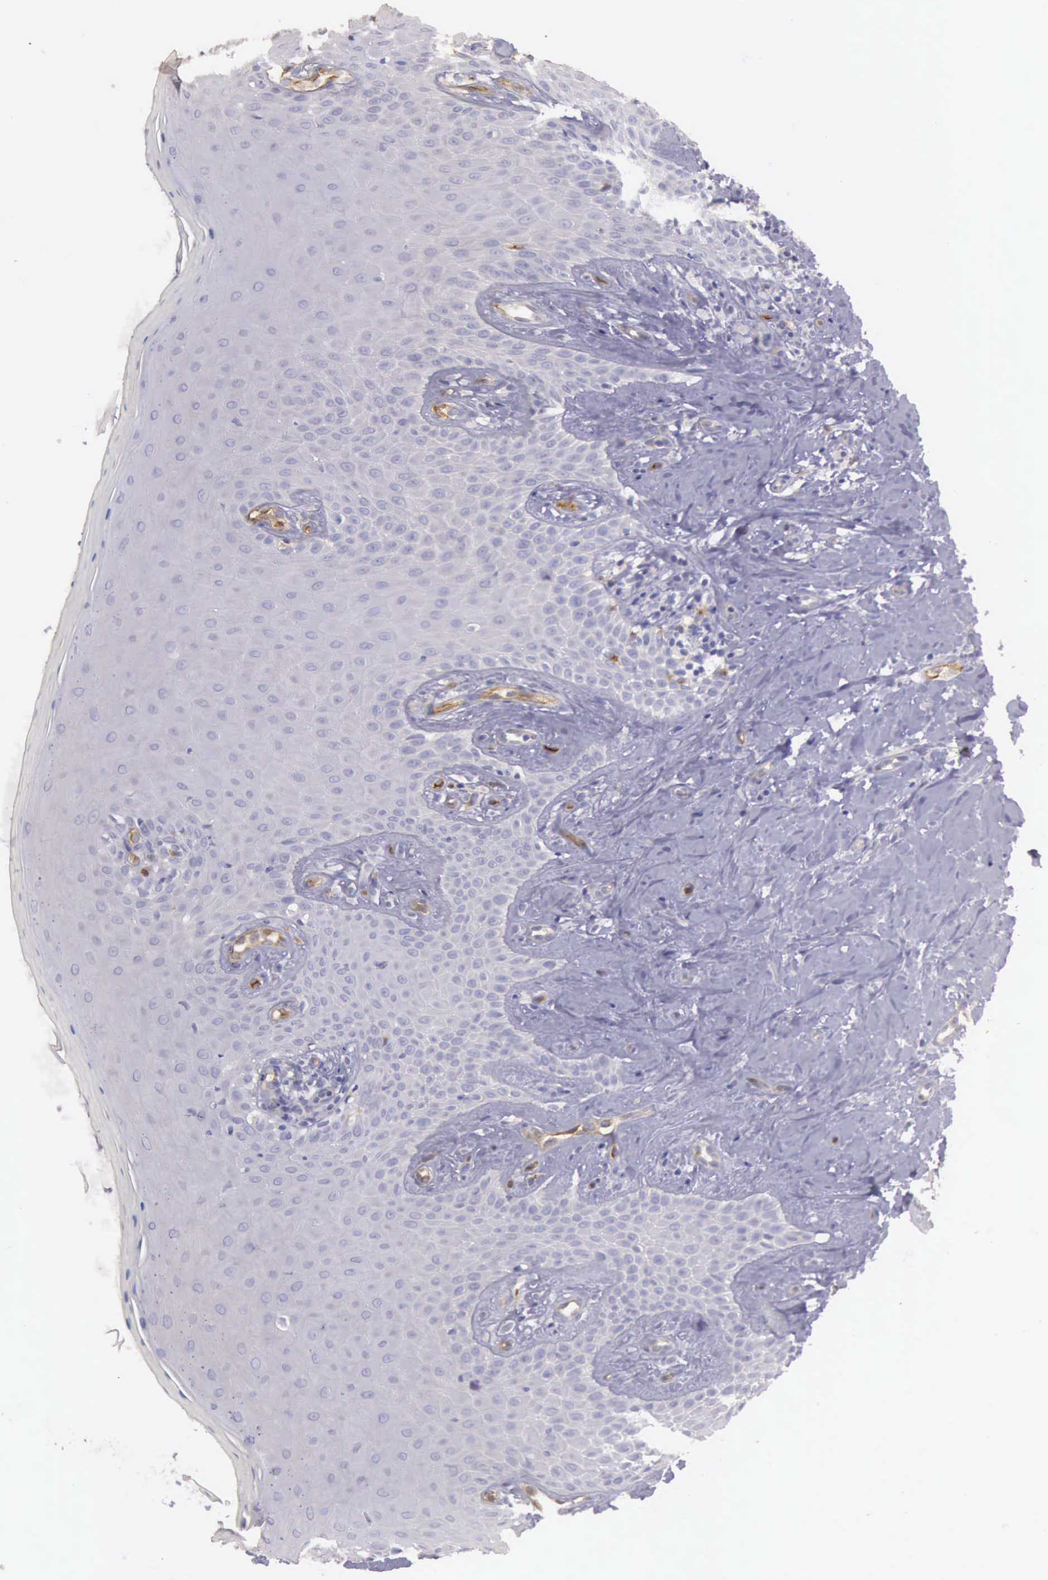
{"staining": {"intensity": "negative", "quantity": "none", "location": "none"}, "tissue": "oral mucosa", "cell_type": "Squamous epithelial cells", "image_type": "normal", "snomed": [{"axis": "morphology", "description": "Normal tissue, NOS"}, {"axis": "topography", "description": "Oral tissue"}], "caption": "Histopathology image shows no protein expression in squamous epithelial cells of normal oral mucosa. (IHC, brightfield microscopy, high magnification).", "gene": "TCEANC", "patient": {"sex": "male", "age": 69}}